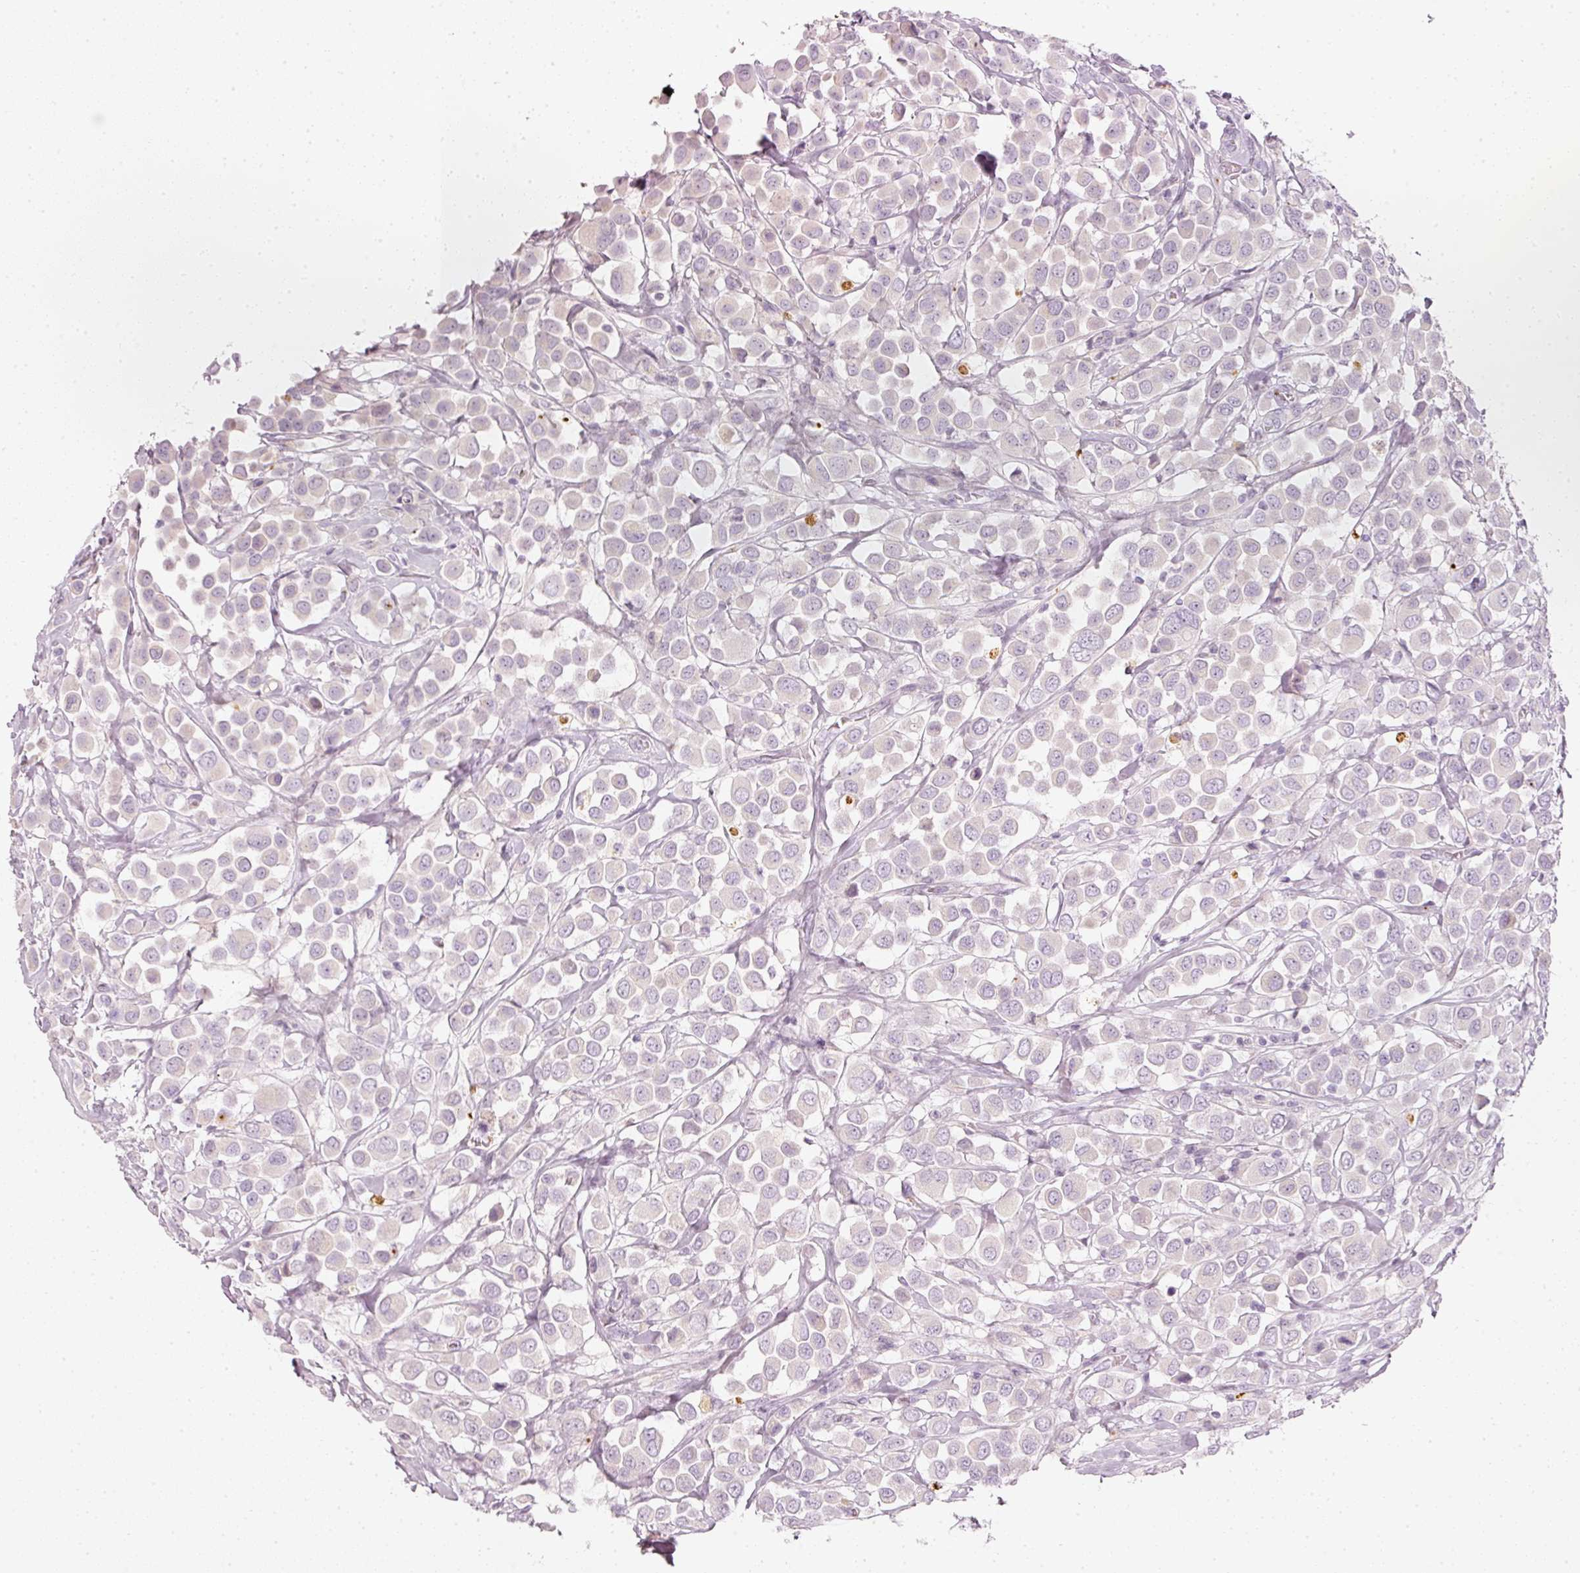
{"staining": {"intensity": "negative", "quantity": "none", "location": "none"}, "tissue": "breast cancer", "cell_type": "Tumor cells", "image_type": "cancer", "snomed": [{"axis": "morphology", "description": "Duct carcinoma"}, {"axis": "topography", "description": "Breast"}], "caption": "Immunohistochemistry (IHC) of breast infiltrating ductal carcinoma shows no staining in tumor cells. Brightfield microscopy of immunohistochemistry (IHC) stained with DAB (3,3'-diaminobenzidine) (brown) and hematoxylin (blue), captured at high magnification.", "gene": "LECT2", "patient": {"sex": "female", "age": 61}}